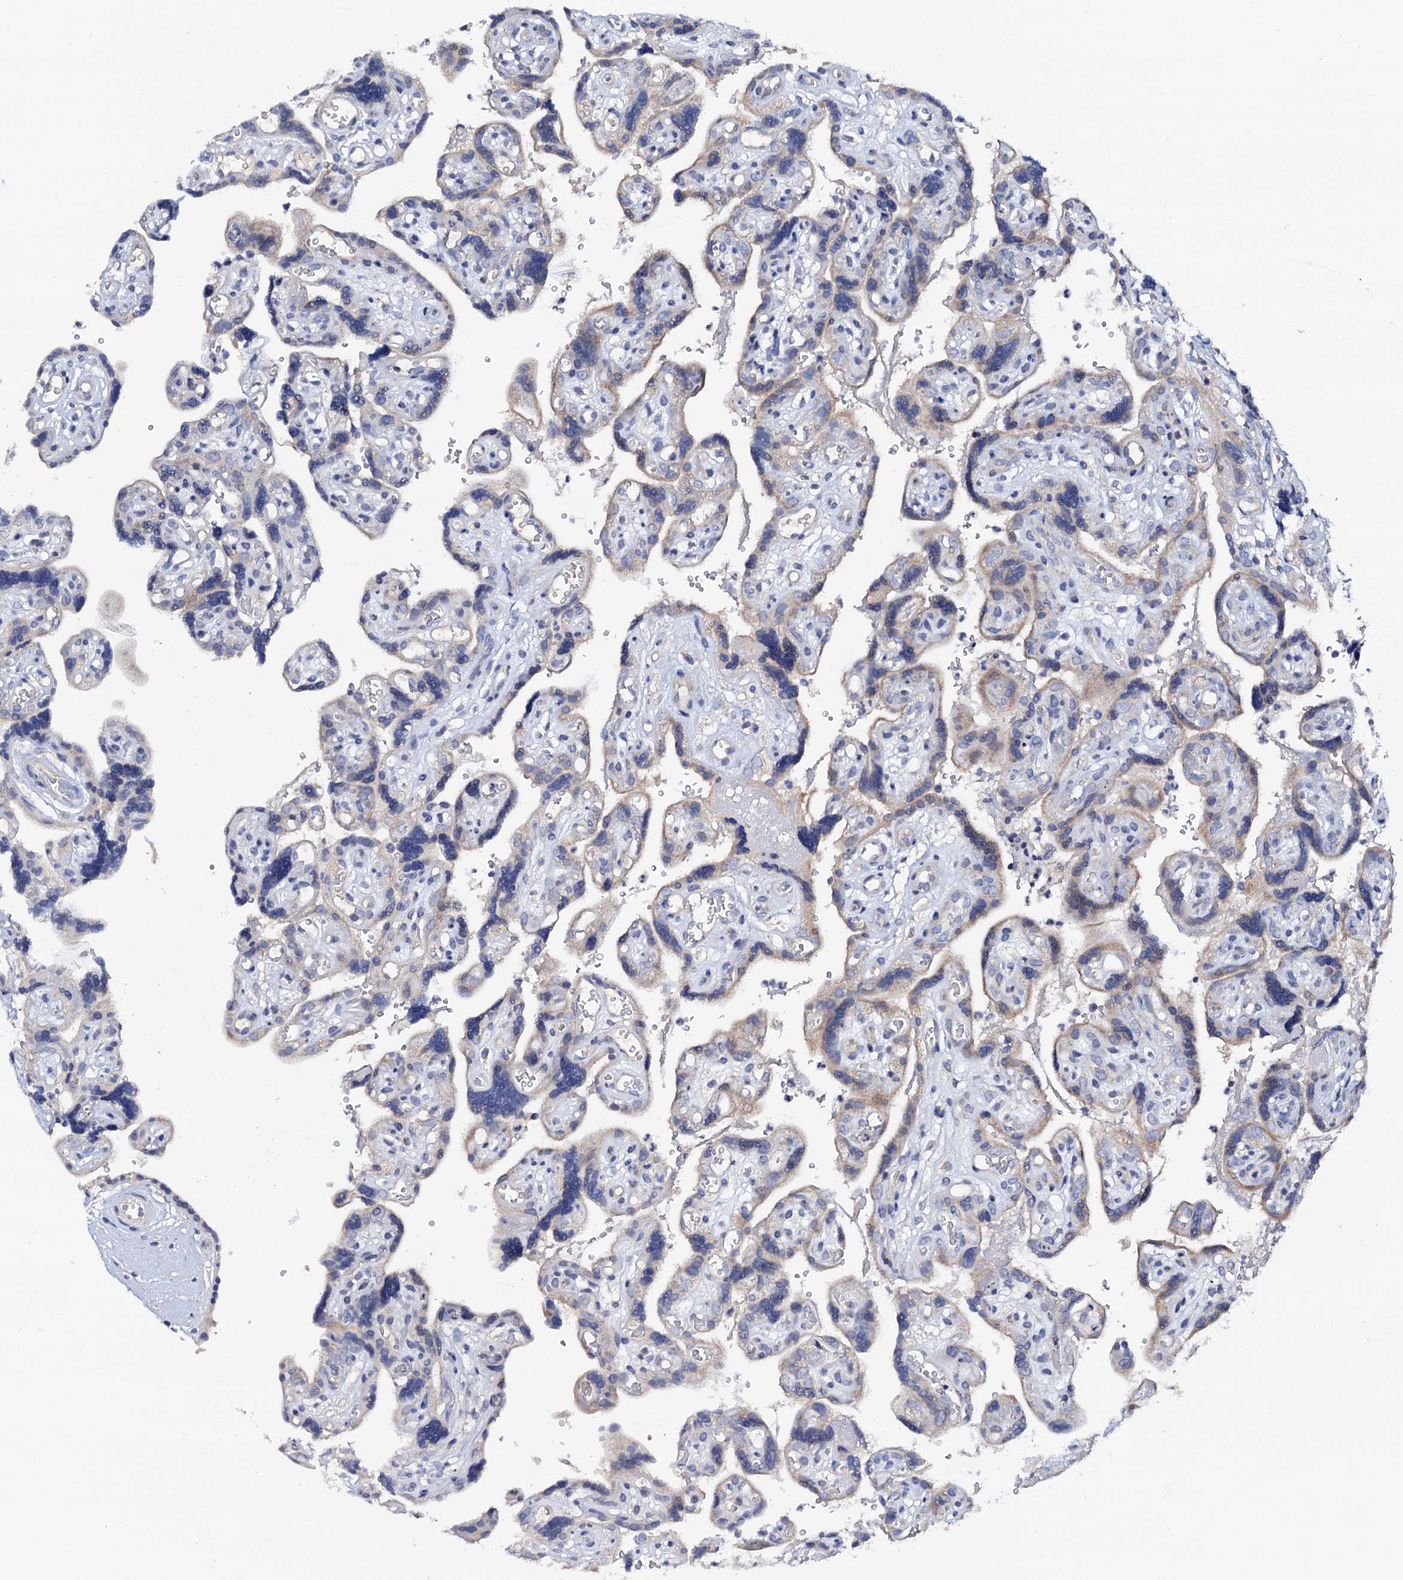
{"staining": {"intensity": "weak", "quantity": "<25%", "location": "cytoplasmic/membranous"}, "tissue": "placenta", "cell_type": "Decidual cells", "image_type": "normal", "snomed": [{"axis": "morphology", "description": "Normal tissue, NOS"}, {"axis": "topography", "description": "Placenta"}], "caption": "A high-resolution image shows immunohistochemistry (IHC) staining of benign placenta, which reveals no significant expression in decidual cells. (IHC, brightfield microscopy, high magnification).", "gene": "MRPL48", "patient": {"sex": "female", "age": 30}}